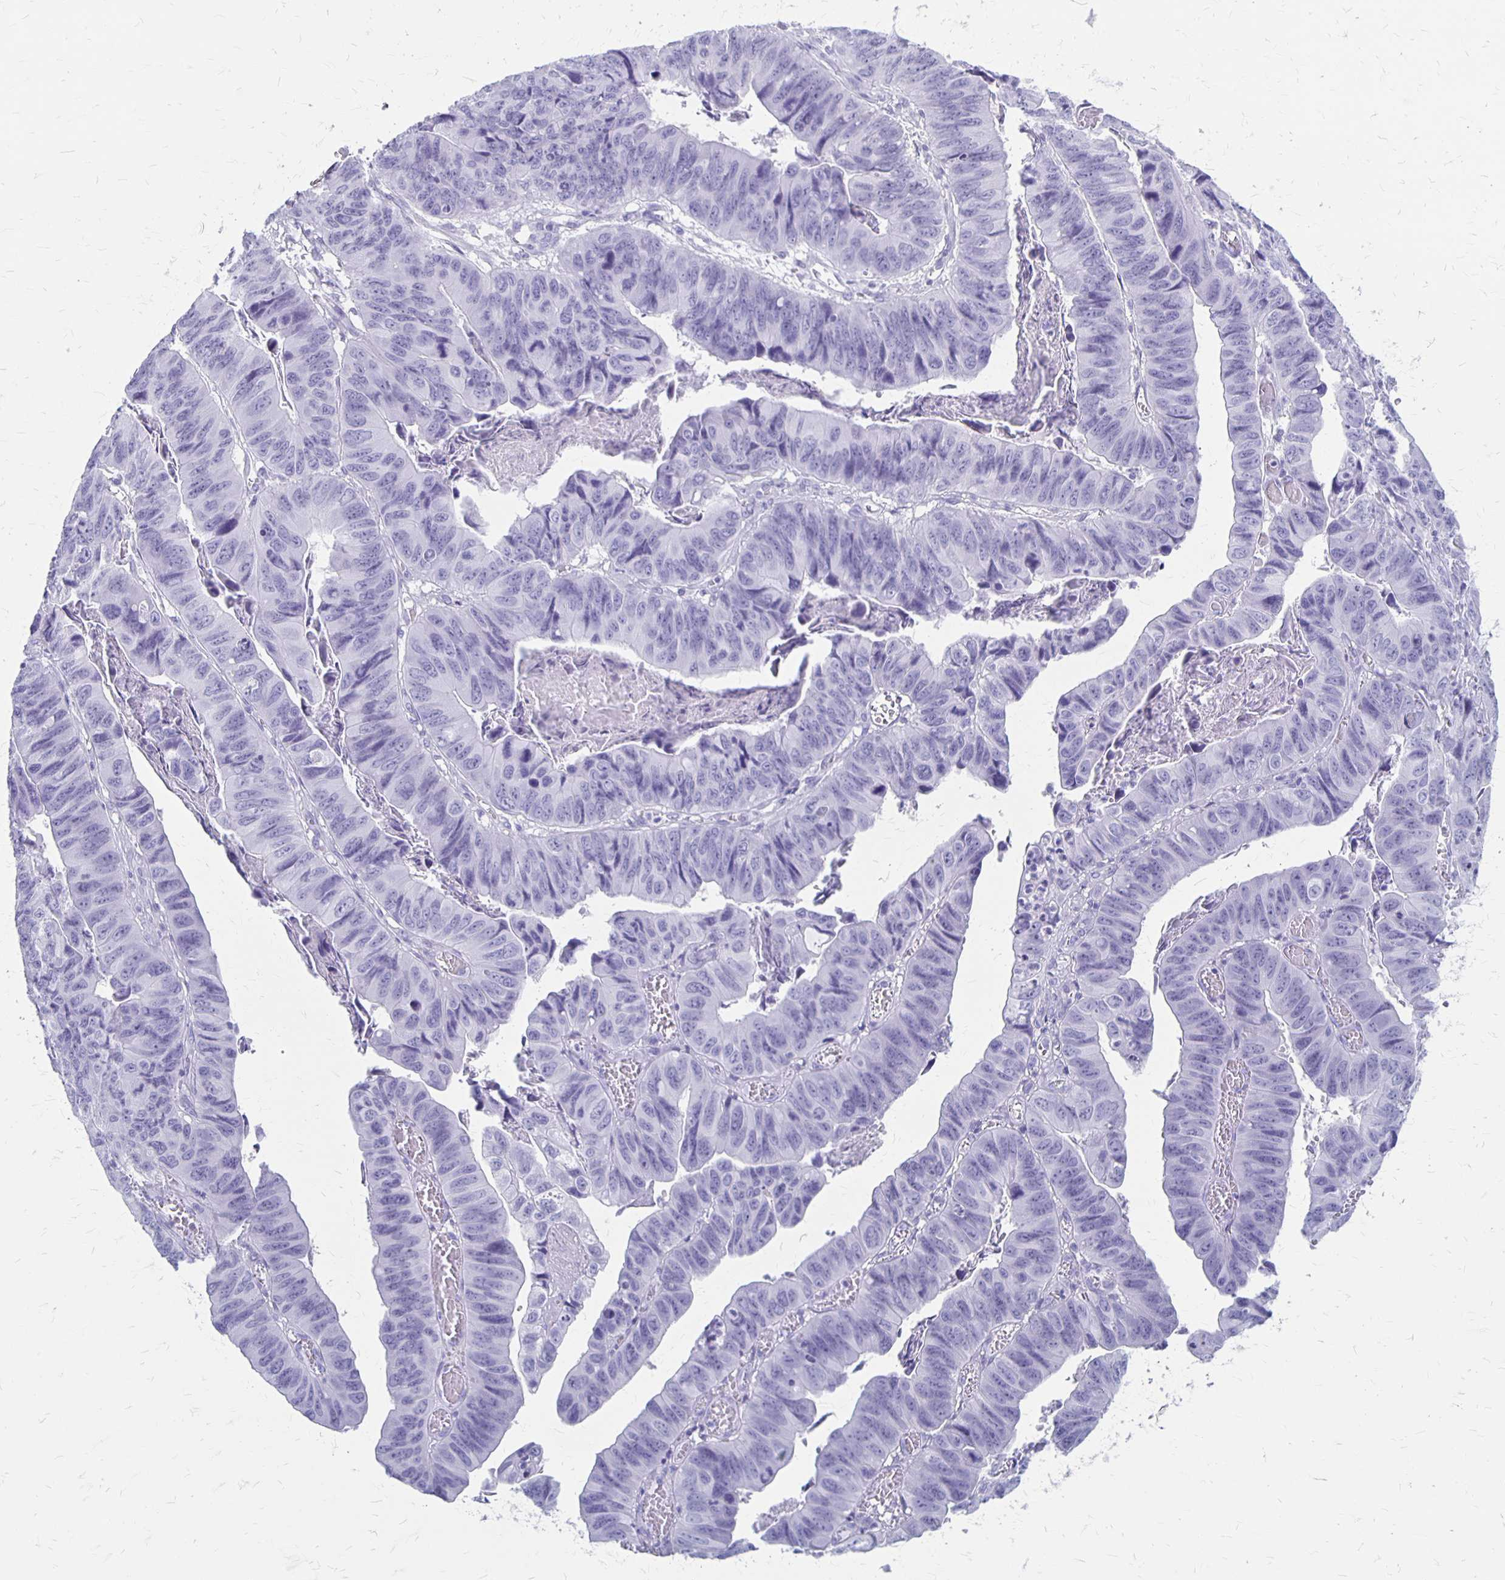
{"staining": {"intensity": "negative", "quantity": "none", "location": "none"}, "tissue": "stomach cancer", "cell_type": "Tumor cells", "image_type": "cancer", "snomed": [{"axis": "morphology", "description": "Adenocarcinoma, NOS"}, {"axis": "topography", "description": "Stomach, lower"}], "caption": "Human adenocarcinoma (stomach) stained for a protein using immunohistochemistry reveals no staining in tumor cells.", "gene": "MAGEC2", "patient": {"sex": "male", "age": 77}}